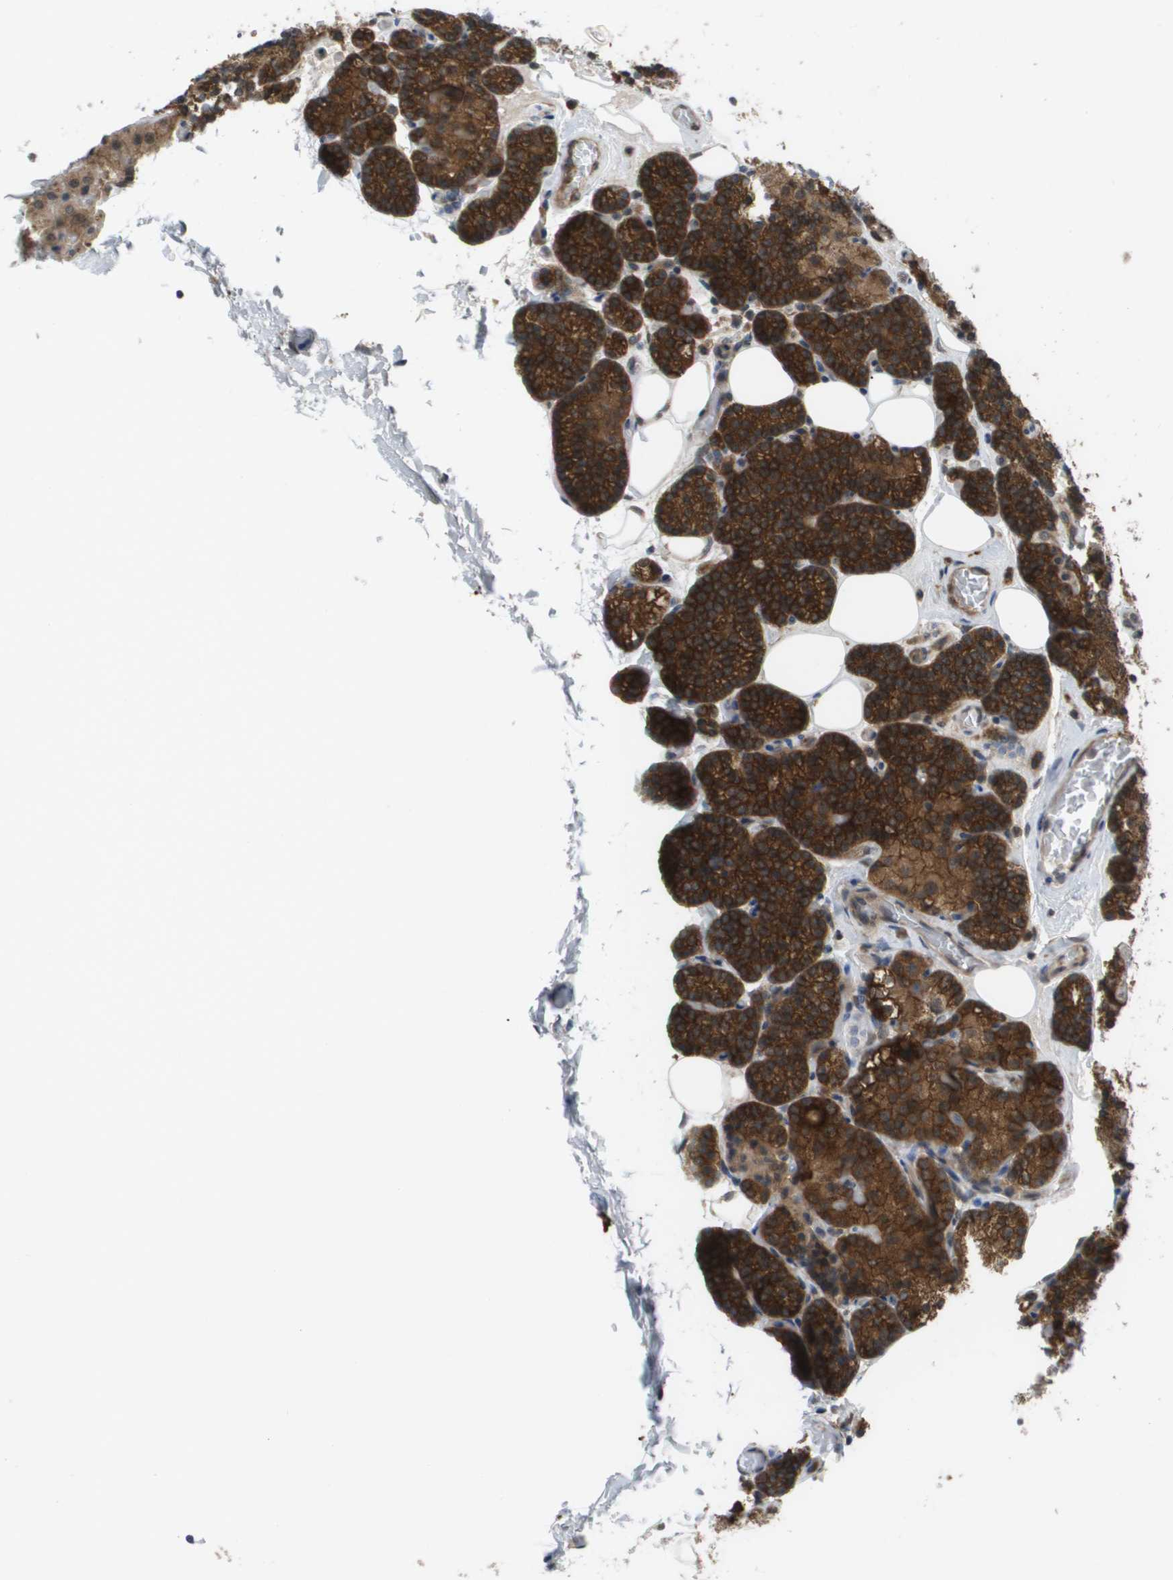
{"staining": {"intensity": "strong", "quantity": ">75%", "location": "cytoplasmic/membranous"}, "tissue": "parathyroid gland", "cell_type": "Glandular cells", "image_type": "normal", "snomed": [{"axis": "morphology", "description": "Normal tissue, NOS"}, {"axis": "morphology", "description": "Adenoma, NOS"}, {"axis": "topography", "description": "Parathyroid gland"}], "caption": "This is an image of immunohistochemistry (IHC) staining of normal parathyroid gland, which shows strong expression in the cytoplasmic/membranous of glandular cells.", "gene": "CTPS2", "patient": {"sex": "female", "age": 54}}